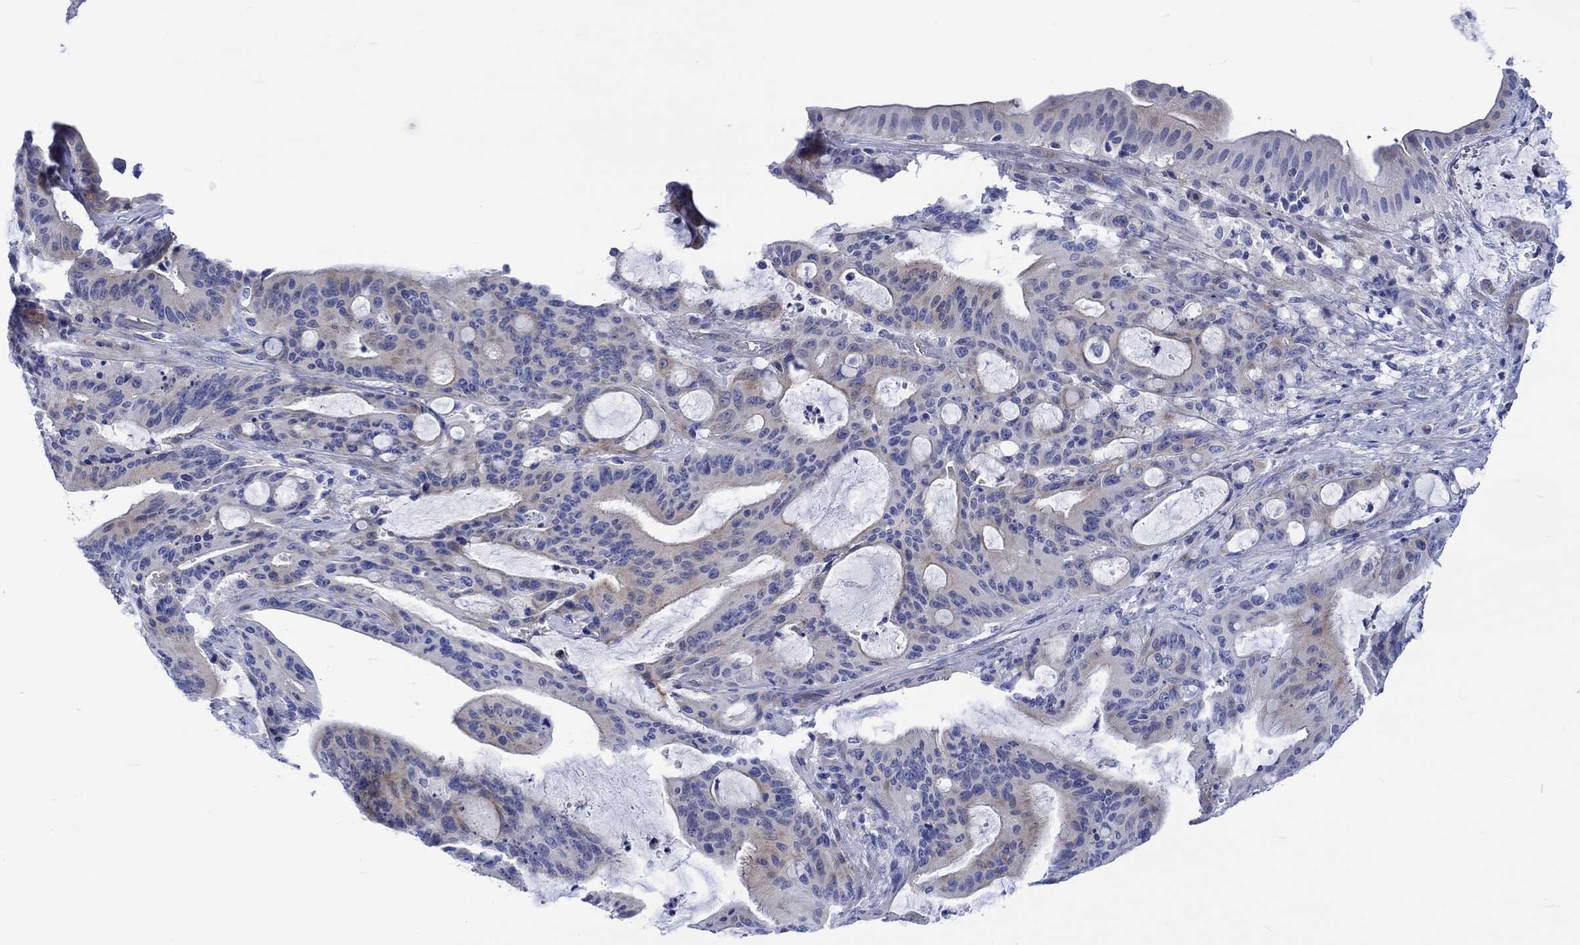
{"staining": {"intensity": "negative", "quantity": "none", "location": "none"}, "tissue": "liver cancer", "cell_type": "Tumor cells", "image_type": "cancer", "snomed": [{"axis": "morphology", "description": "Cholangiocarcinoma"}, {"axis": "topography", "description": "Liver"}], "caption": "Immunohistochemistry histopathology image of liver cholangiocarcinoma stained for a protein (brown), which displays no positivity in tumor cells.", "gene": "NRIP3", "patient": {"sex": "female", "age": 73}}